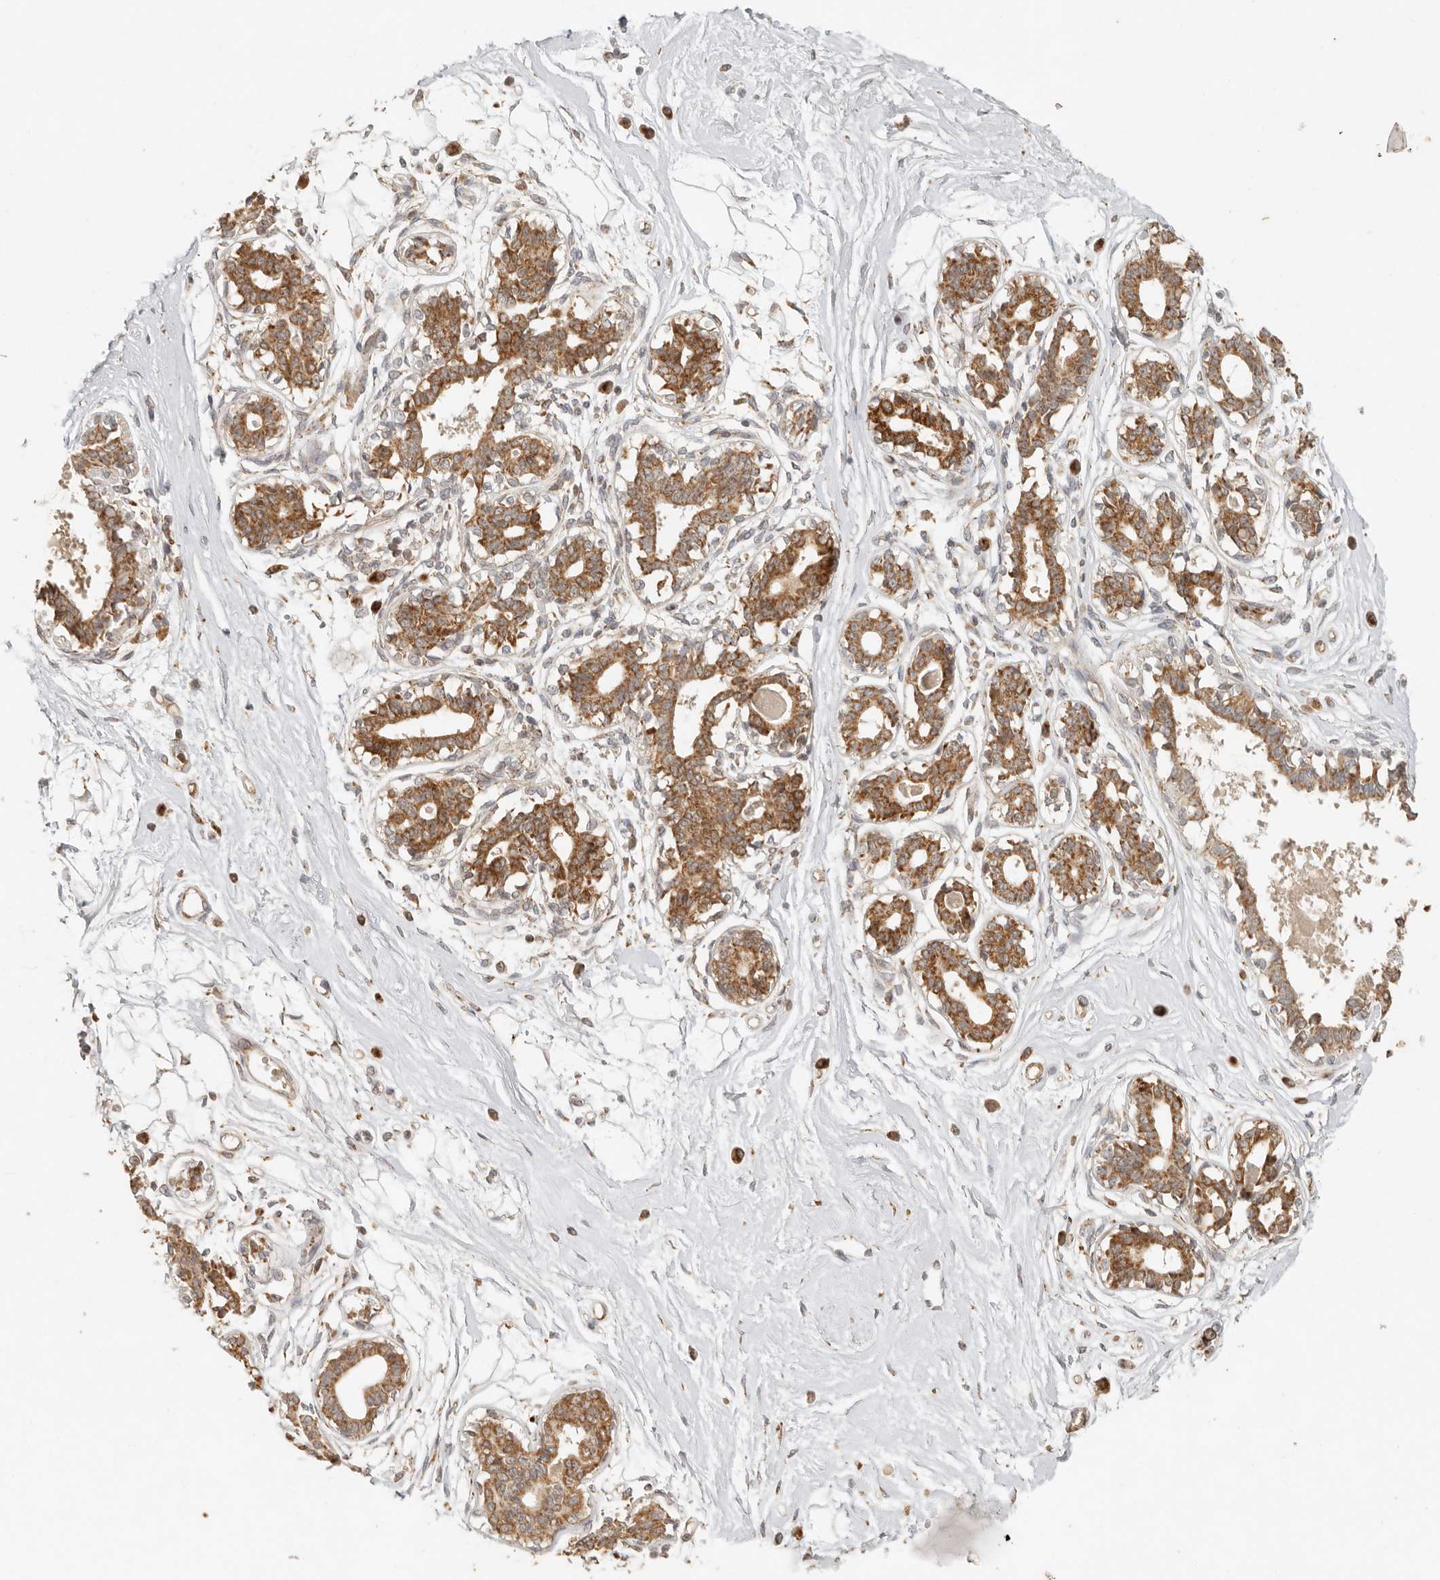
{"staining": {"intensity": "negative", "quantity": "none", "location": "none"}, "tissue": "breast", "cell_type": "Adipocytes", "image_type": "normal", "snomed": [{"axis": "morphology", "description": "Normal tissue, NOS"}, {"axis": "topography", "description": "Breast"}], "caption": "Immunohistochemistry (IHC) image of benign human breast stained for a protein (brown), which demonstrates no staining in adipocytes. (DAB IHC with hematoxylin counter stain).", "gene": "MRPL55", "patient": {"sex": "female", "age": 45}}